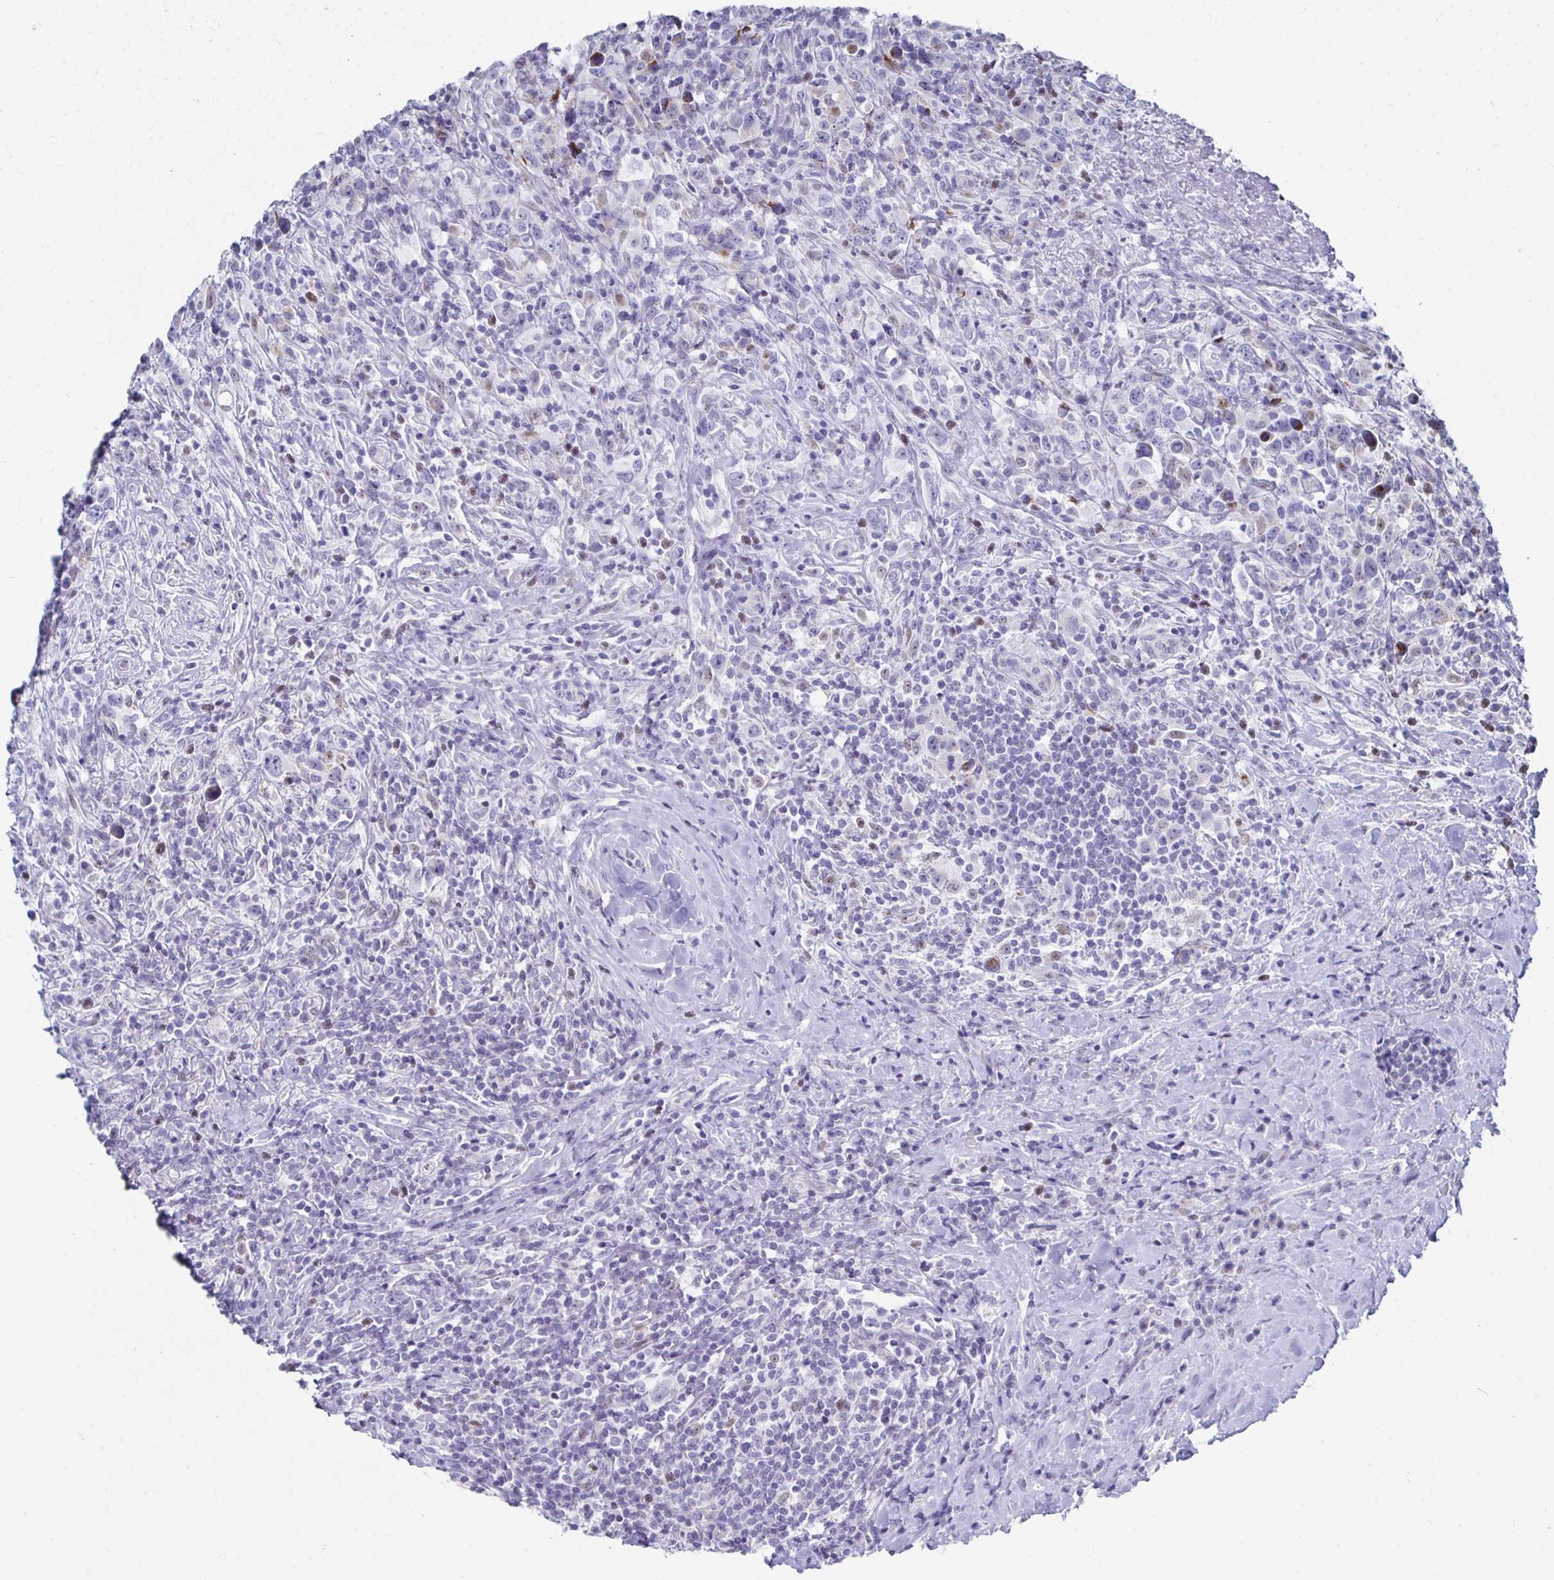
{"staining": {"intensity": "weak", "quantity": "<25%", "location": "cytoplasmic/membranous"}, "tissue": "lymphoma", "cell_type": "Tumor cells", "image_type": "cancer", "snomed": [{"axis": "morphology", "description": "Hodgkin's disease, NOS"}, {"axis": "topography", "description": "Lymph node"}], "caption": "Protein analysis of Hodgkin's disease reveals no significant positivity in tumor cells.", "gene": "NOCT", "patient": {"sex": "female", "age": 18}}